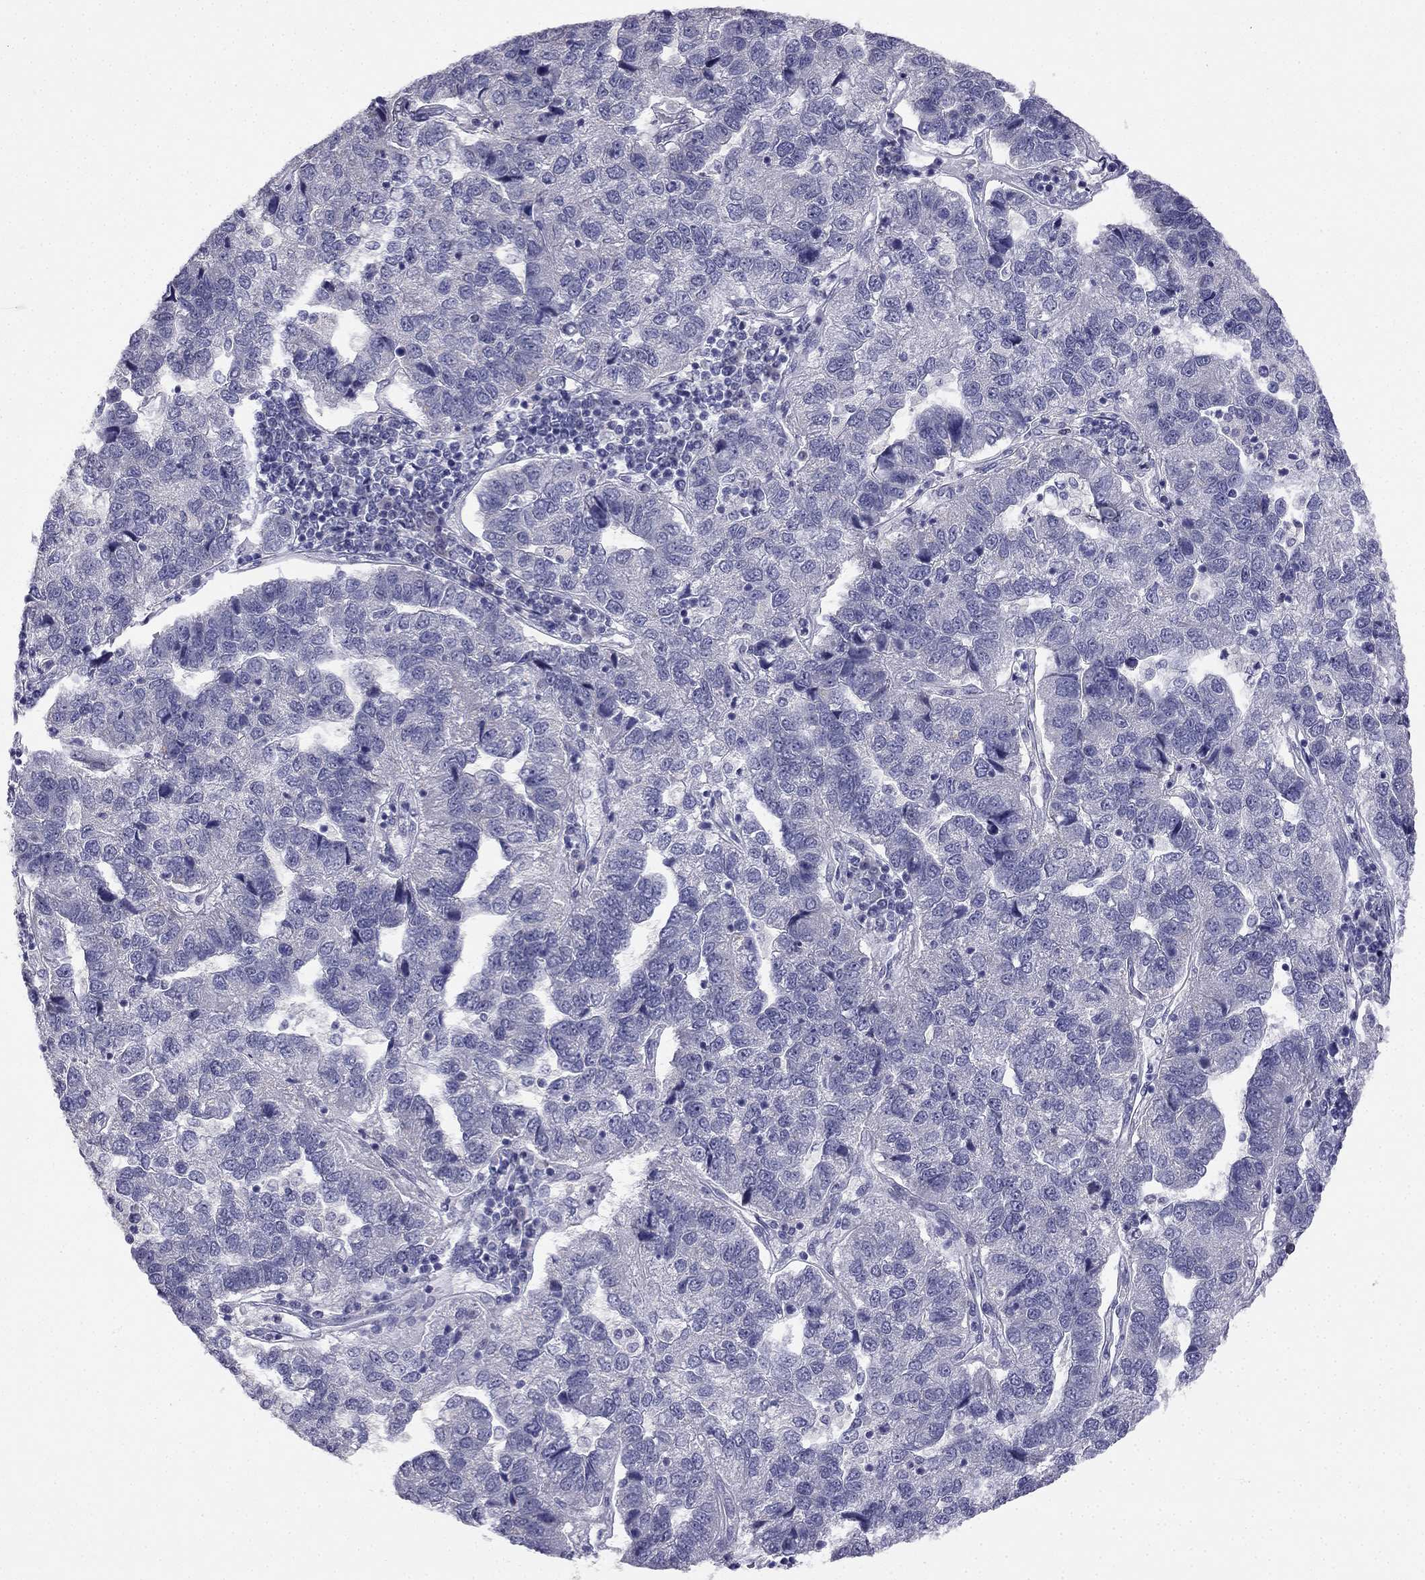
{"staining": {"intensity": "negative", "quantity": "none", "location": "none"}, "tissue": "pancreatic cancer", "cell_type": "Tumor cells", "image_type": "cancer", "snomed": [{"axis": "morphology", "description": "Adenocarcinoma, NOS"}, {"axis": "topography", "description": "Pancreas"}], "caption": "A high-resolution photomicrograph shows IHC staining of pancreatic adenocarcinoma, which demonstrates no significant staining in tumor cells.", "gene": "C16orf89", "patient": {"sex": "female", "age": 61}}